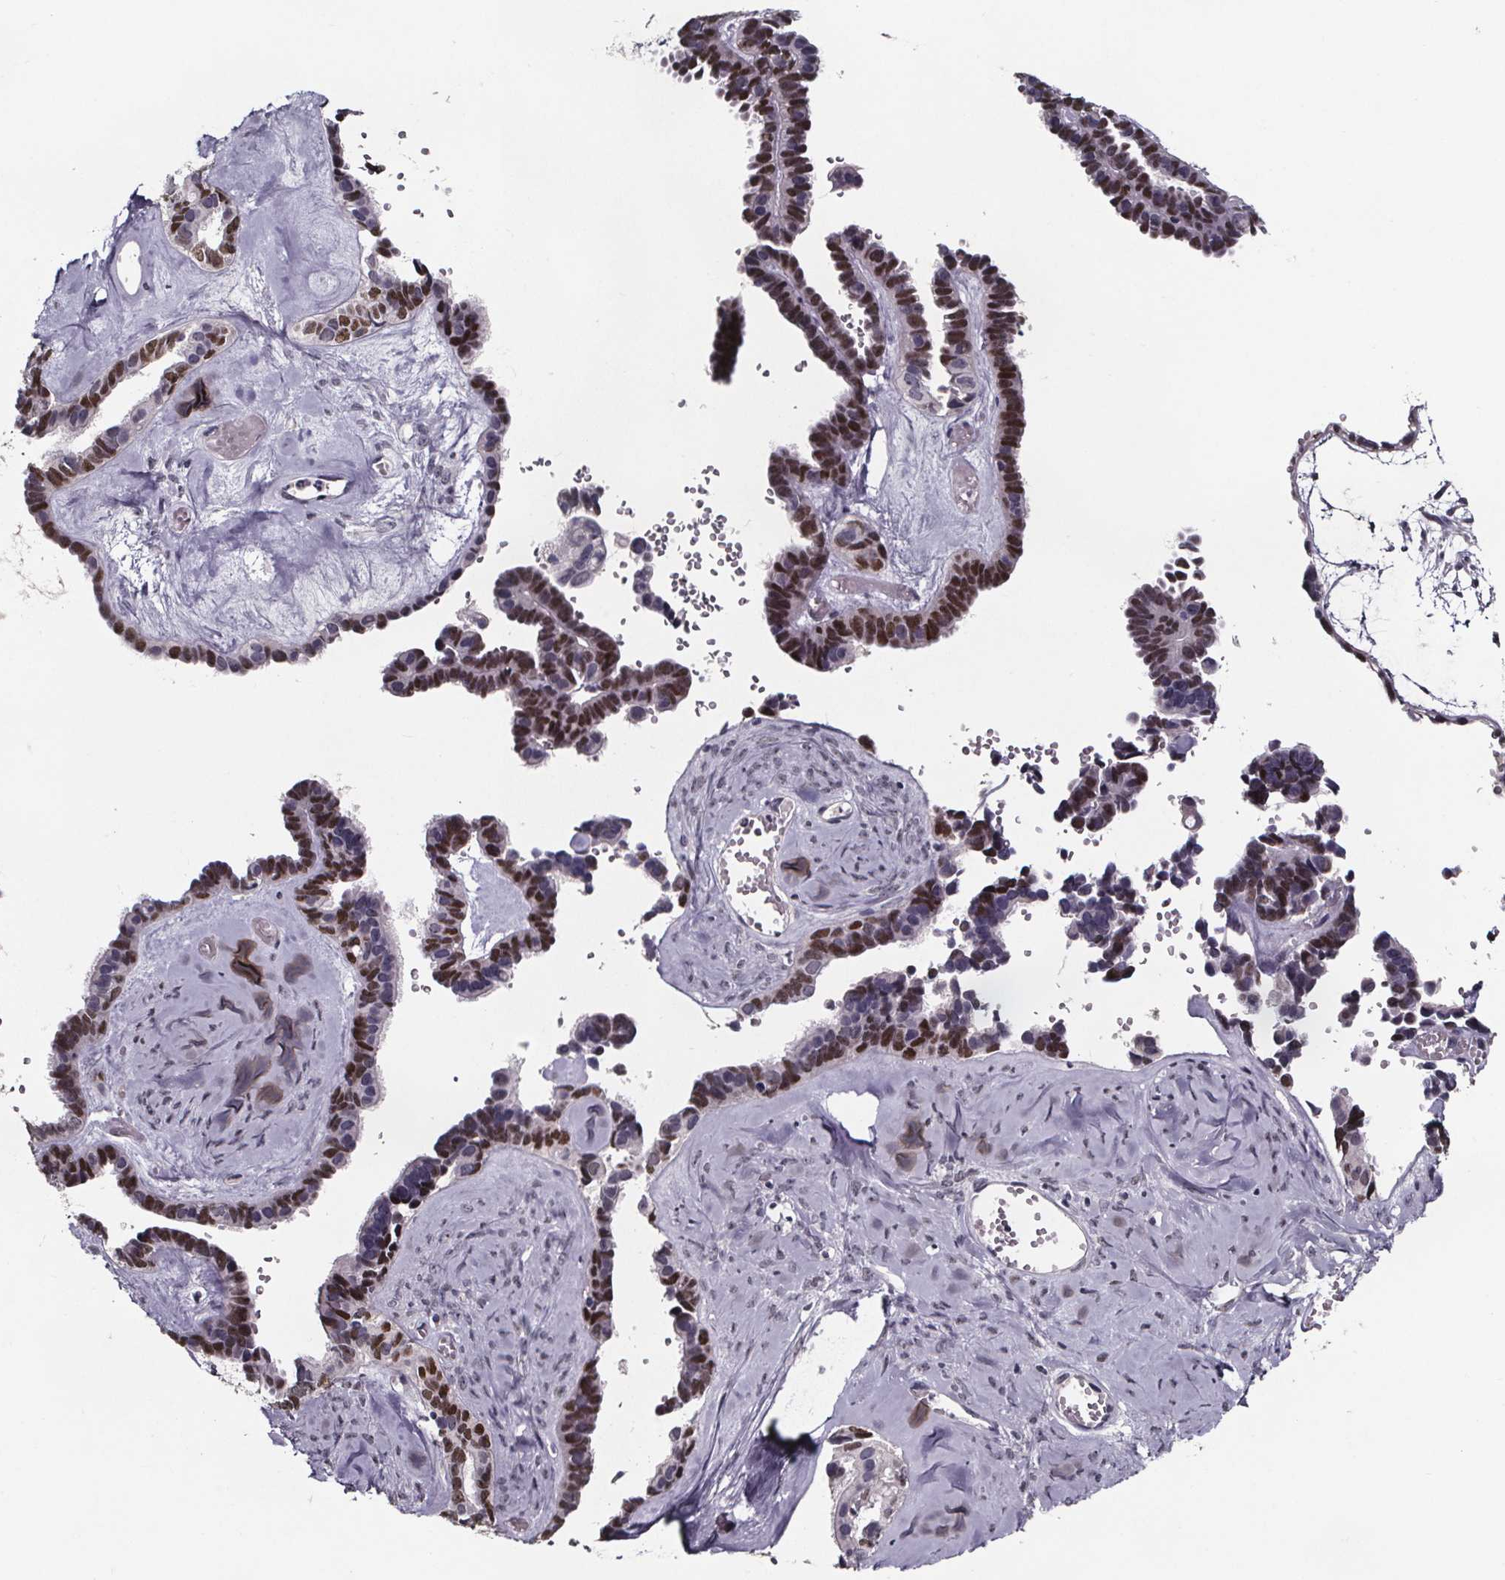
{"staining": {"intensity": "moderate", "quantity": "25%-75%", "location": "nuclear"}, "tissue": "ovarian cancer", "cell_type": "Tumor cells", "image_type": "cancer", "snomed": [{"axis": "morphology", "description": "Cystadenocarcinoma, serous, NOS"}, {"axis": "topography", "description": "Ovary"}], "caption": "The micrograph demonstrates staining of serous cystadenocarcinoma (ovarian), revealing moderate nuclear protein staining (brown color) within tumor cells.", "gene": "AR", "patient": {"sex": "female", "age": 69}}